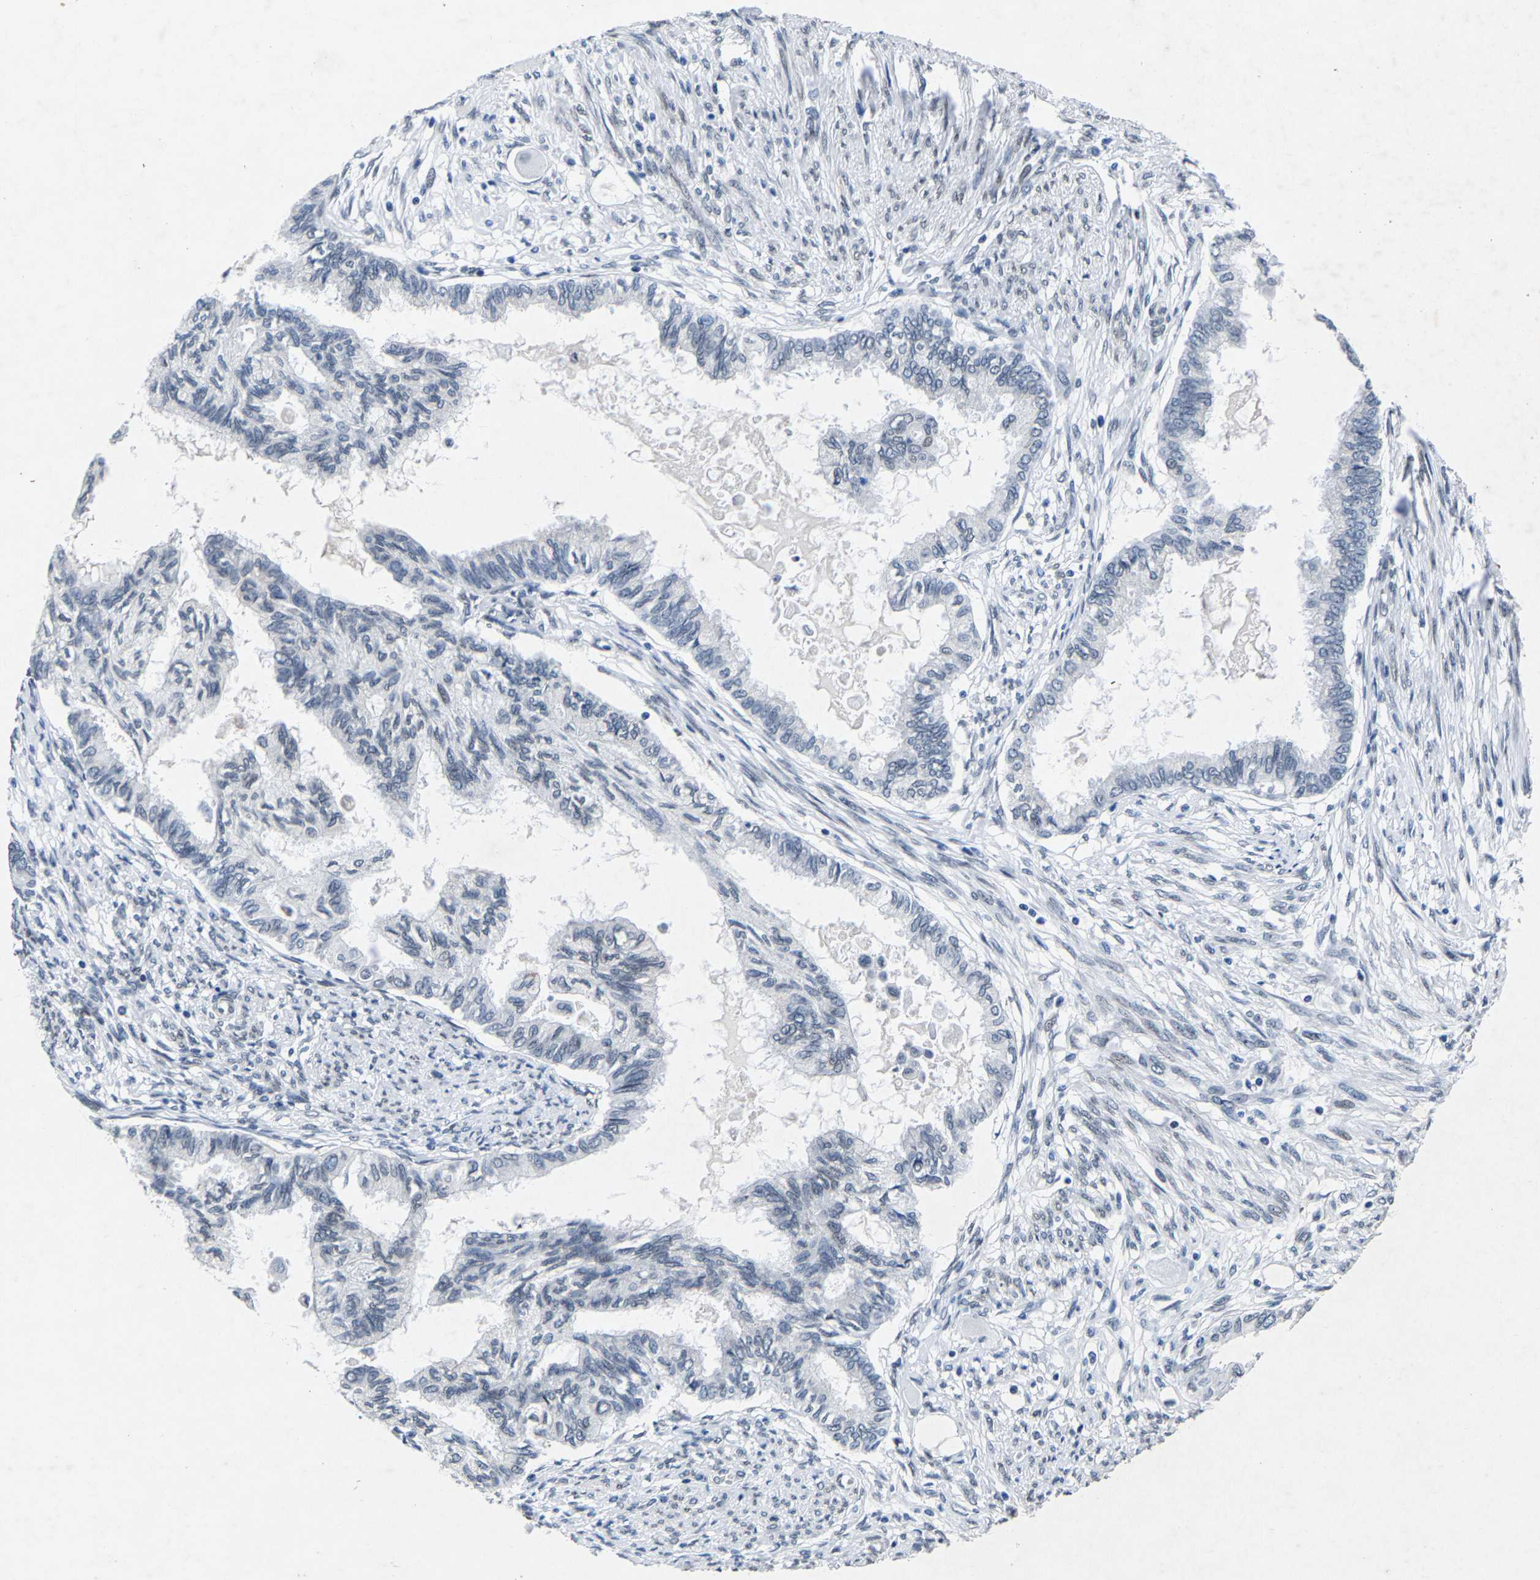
{"staining": {"intensity": "negative", "quantity": "none", "location": "none"}, "tissue": "cervical cancer", "cell_type": "Tumor cells", "image_type": "cancer", "snomed": [{"axis": "morphology", "description": "Normal tissue, NOS"}, {"axis": "morphology", "description": "Adenocarcinoma, NOS"}, {"axis": "topography", "description": "Cervix"}, {"axis": "topography", "description": "Endometrium"}], "caption": "Human adenocarcinoma (cervical) stained for a protein using immunohistochemistry (IHC) reveals no expression in tumor cells.", "gene": "UBN2", "patient": {"sex": "female", "age": 86}}